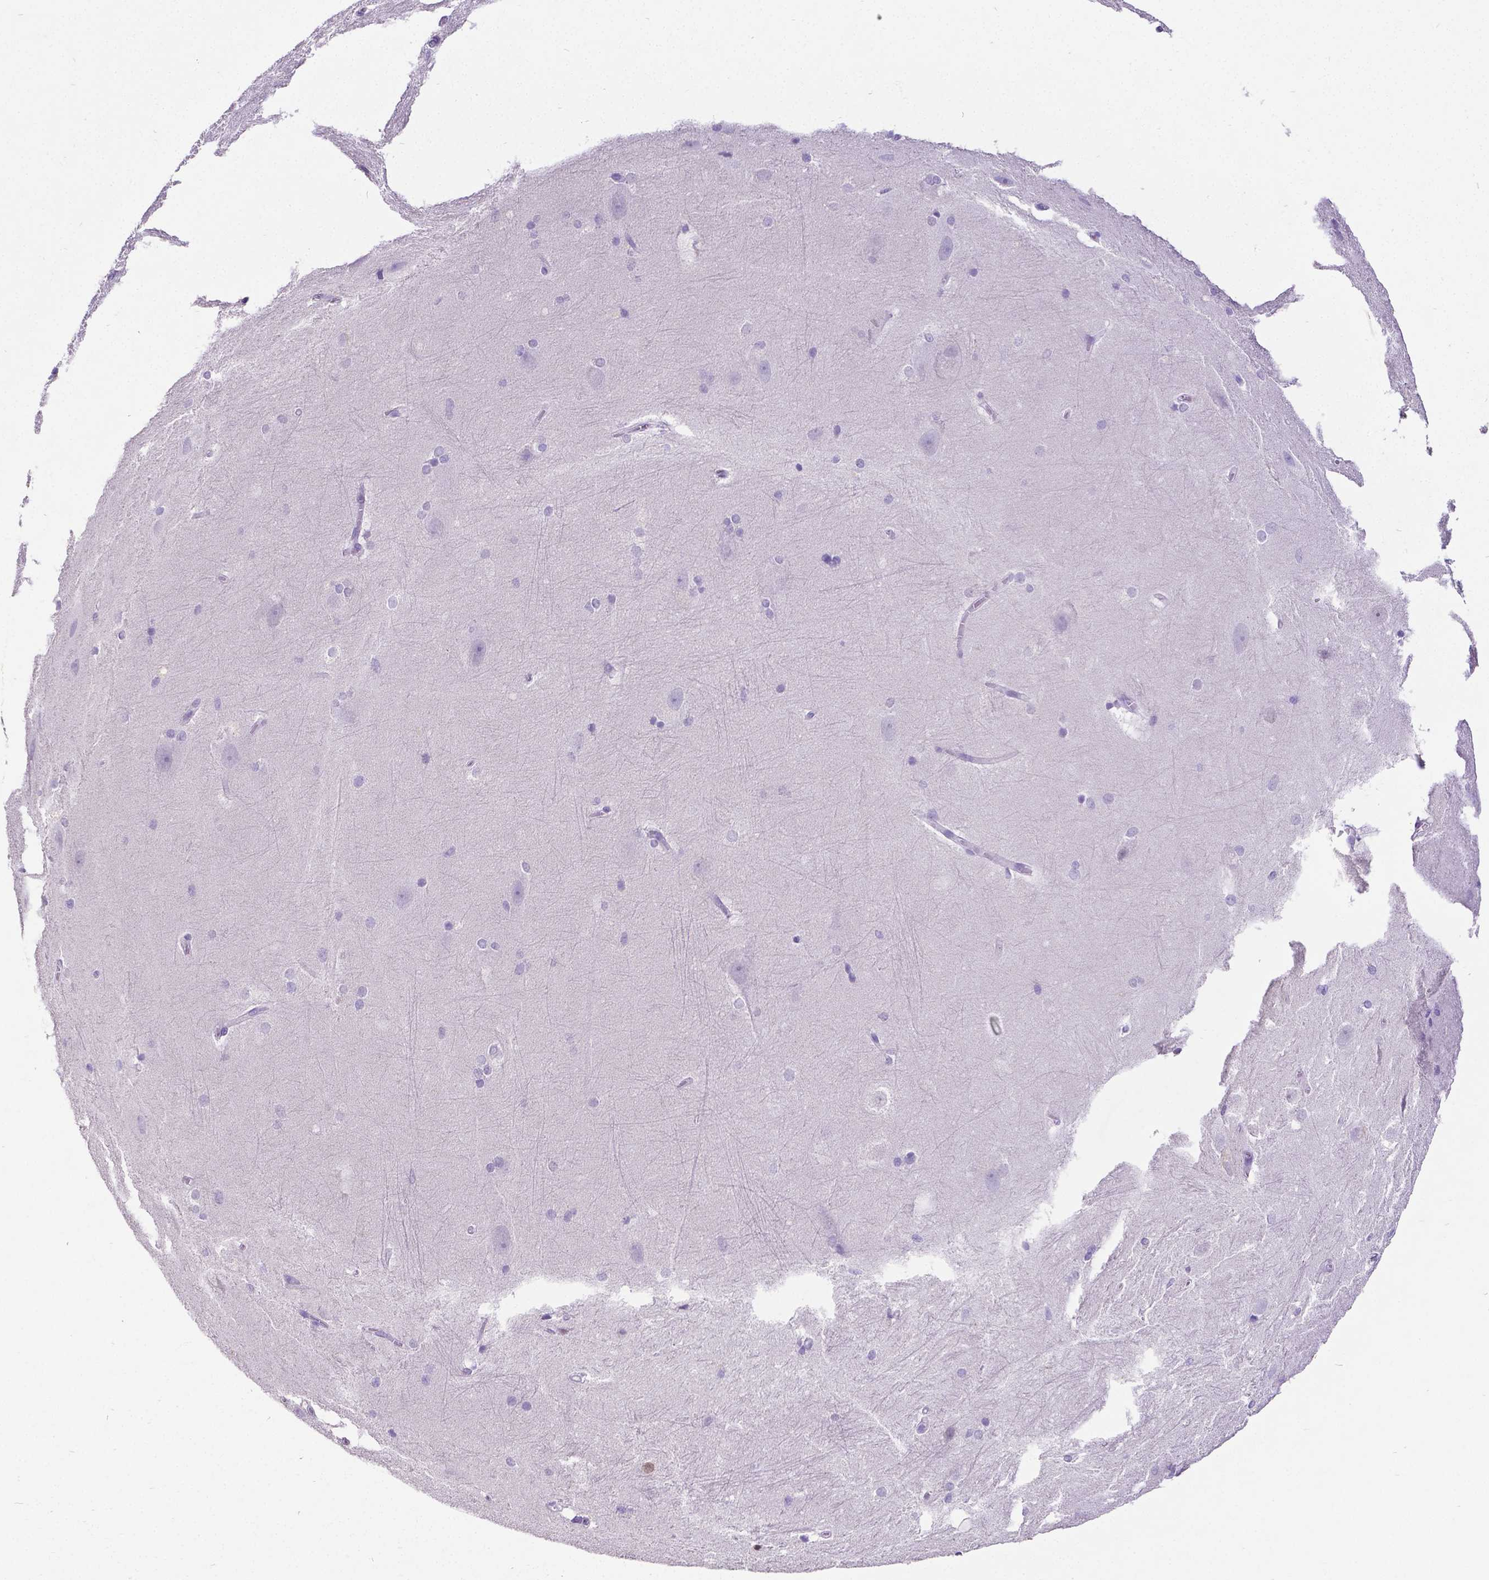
{"staining": {"intensity": "weak", "quantity": "<25%", "location": "nuclear"}, "tissue": "hippocampus", "cell_type": "Glial cells", "image_type": "normal", "snomed": [{"axis": "morphology", "description": "Normal tissue, NOS"}, {"axis": "topography", "description": "Cerebral cortex"}, {"axis": "topography", "description": "Hippocampus"}], "caption": "Immunohistochemistry of benign hippocampus demonstrates no staining in glial cells.", "gene": "SATB2", "patient": {"sex": "female", "age": 19}}